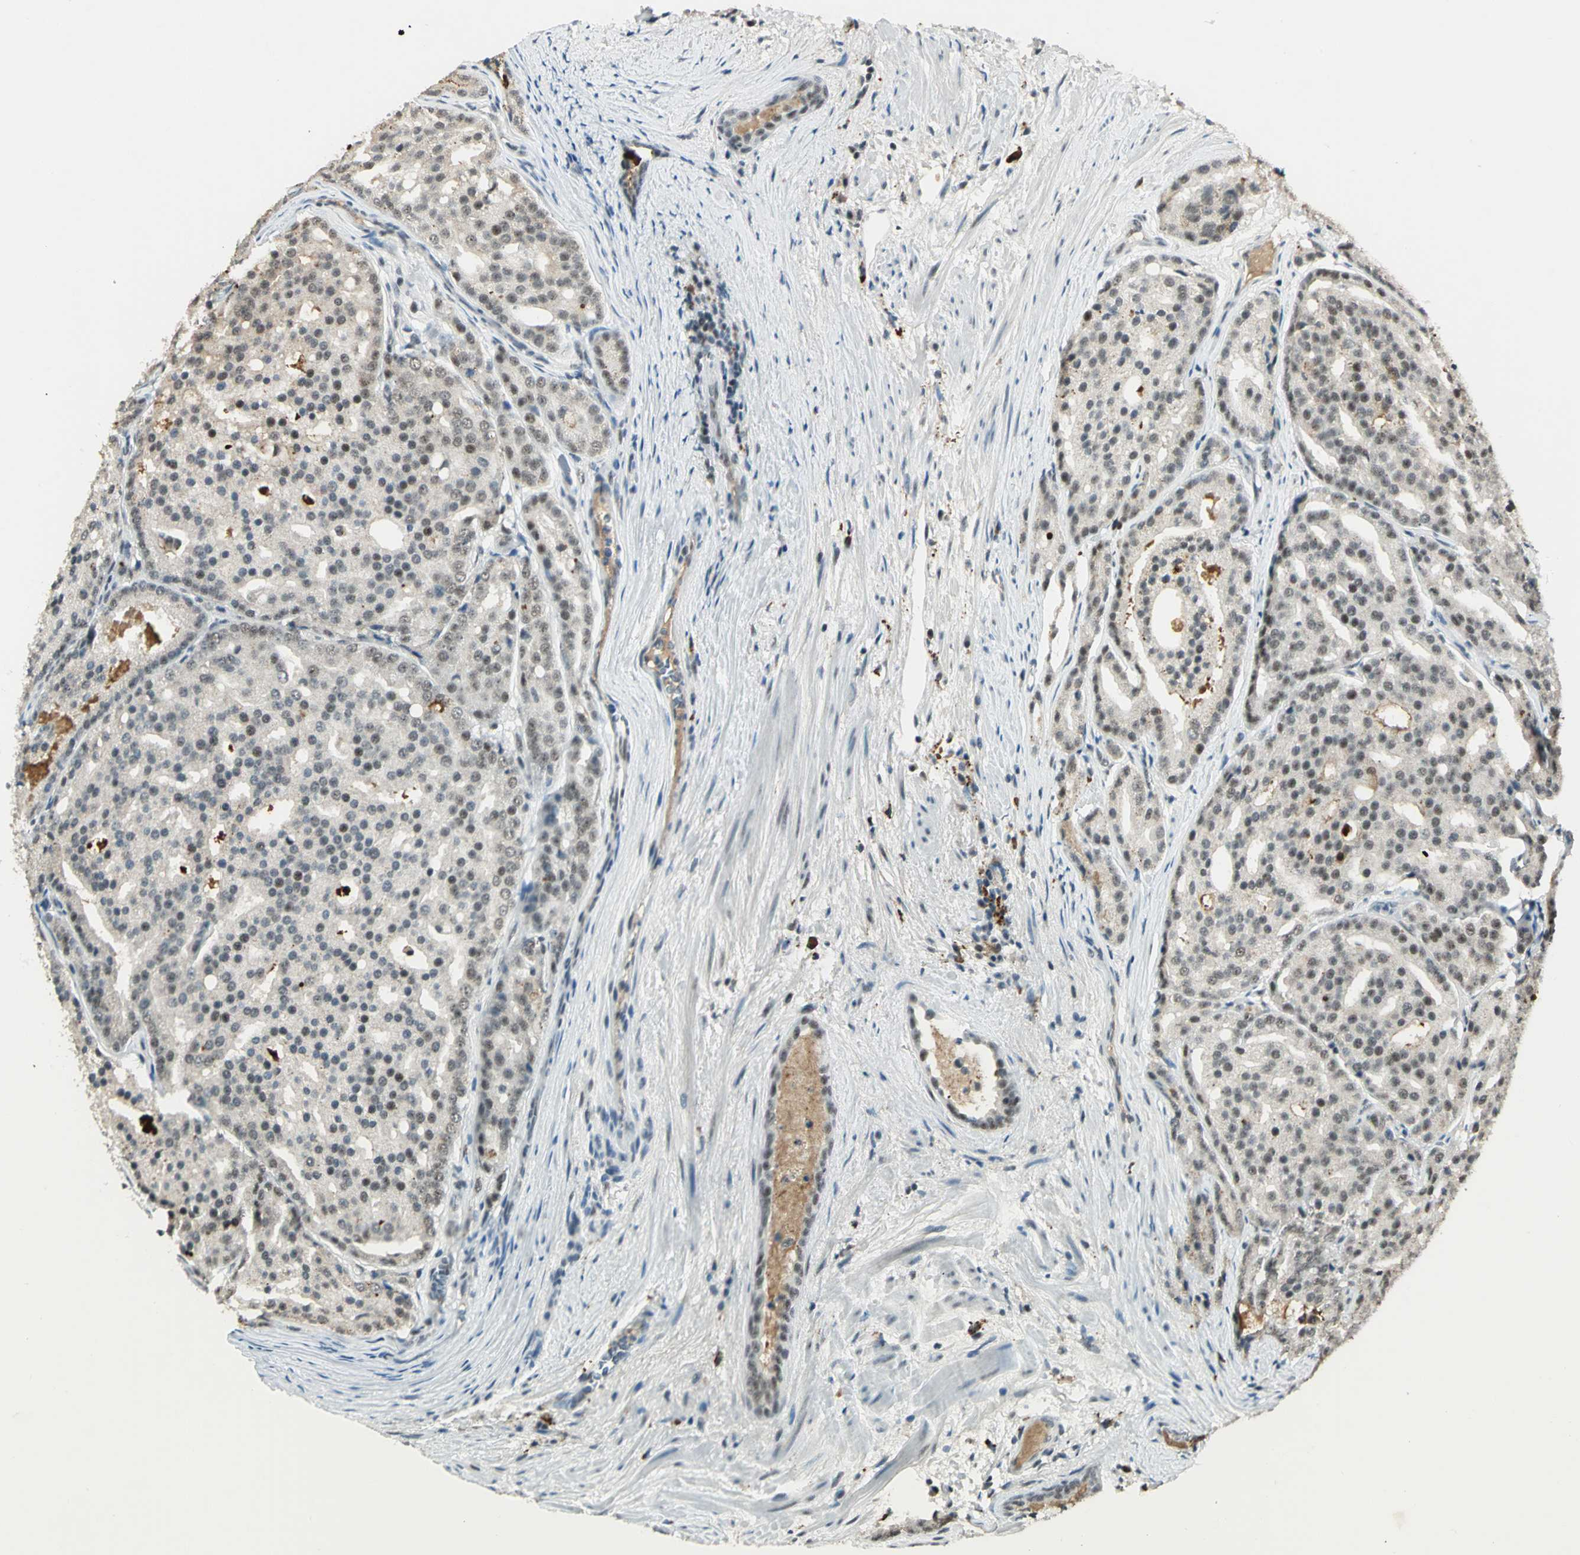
{"staining": {"intensity": "weak", "quantity": "25%-75%", "location": "cytoplasmic/membranous,nuclear"}, "tissue": "prostate cancer", "cell_type": "Tumor cells", "image_type": "cancer", "snomed": [{"axis": "morphology", "description": "Adenocarcinoma, High grade"}, {"axis": "topography", "description": "Prostate"}], "caption": "This micrograph demonstrates immunohistochemistry staining of adenocarcinoma (high-grade) (prostate), with low weak cytoplasmic/membranous and nuclear staining in approximately 25%-75% of tumor cells.", "gene": "CCNT1", "patient": {"sex": "male", "age": 64}}